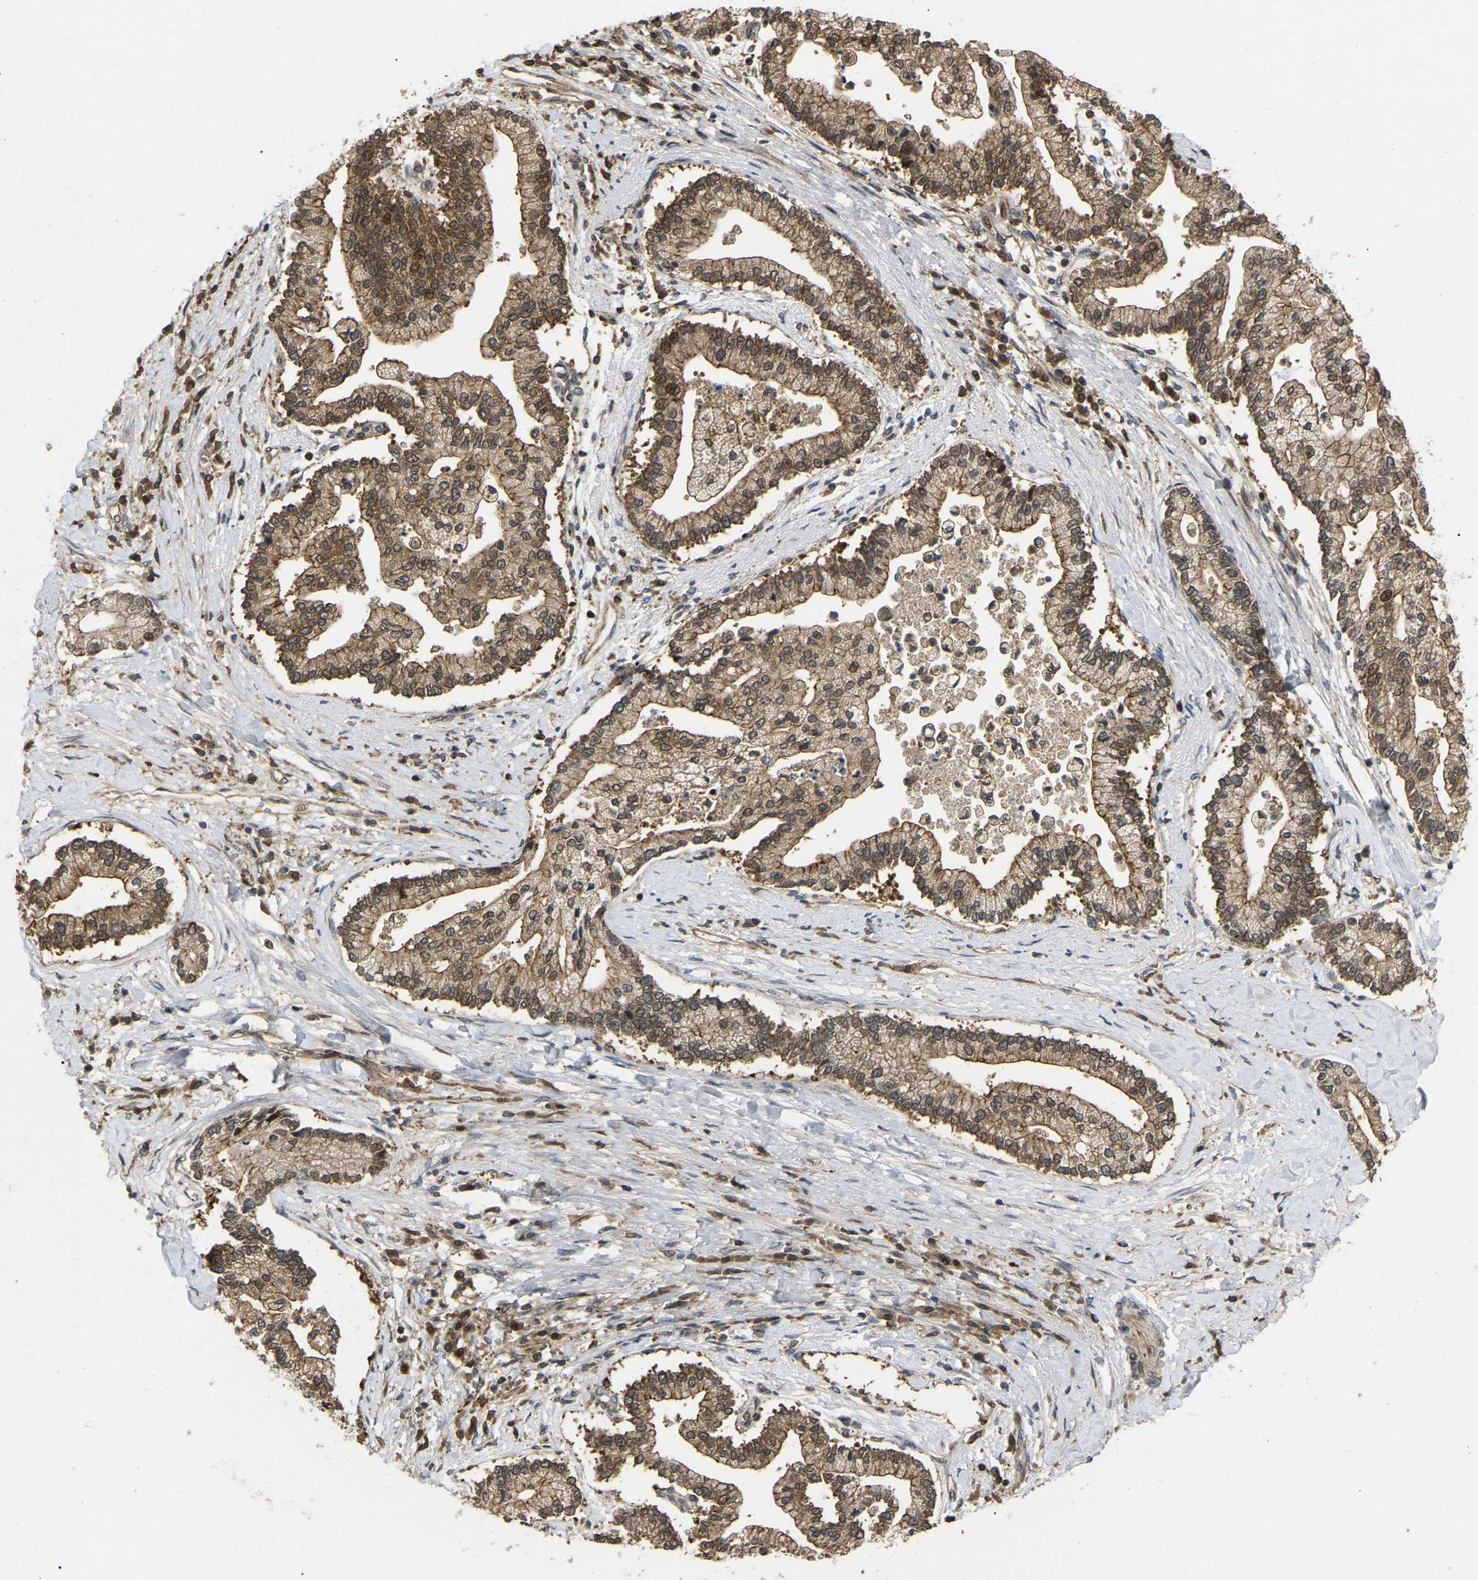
{"staining": {"intensity": "moderate", "quantity": ">75%", "location": "cytoplasmic/membranous,nuclear"}, "tissue": "liver cancer", "cell_type": "Tumor cells", "image_type": "cancer", "snomed": [{"axis": "morphology", "description": "Cholangiocarcinoma"}, {"axis": "topography", "description": "Liver"}], "caption": "Liver cholangiocarcinoma tissue reveals moderate cytoplasmic/membranous and nuclear positivity in about >75% of tumor cells The staining is performed using DAB (3,3'-diaminobenzidine) brown chromogen to label protein expression. The nuclei are counter-stained blue using hematoxylin.", "gene": "KIAA1549", "patient": {"sex": "male", "age": 50}}